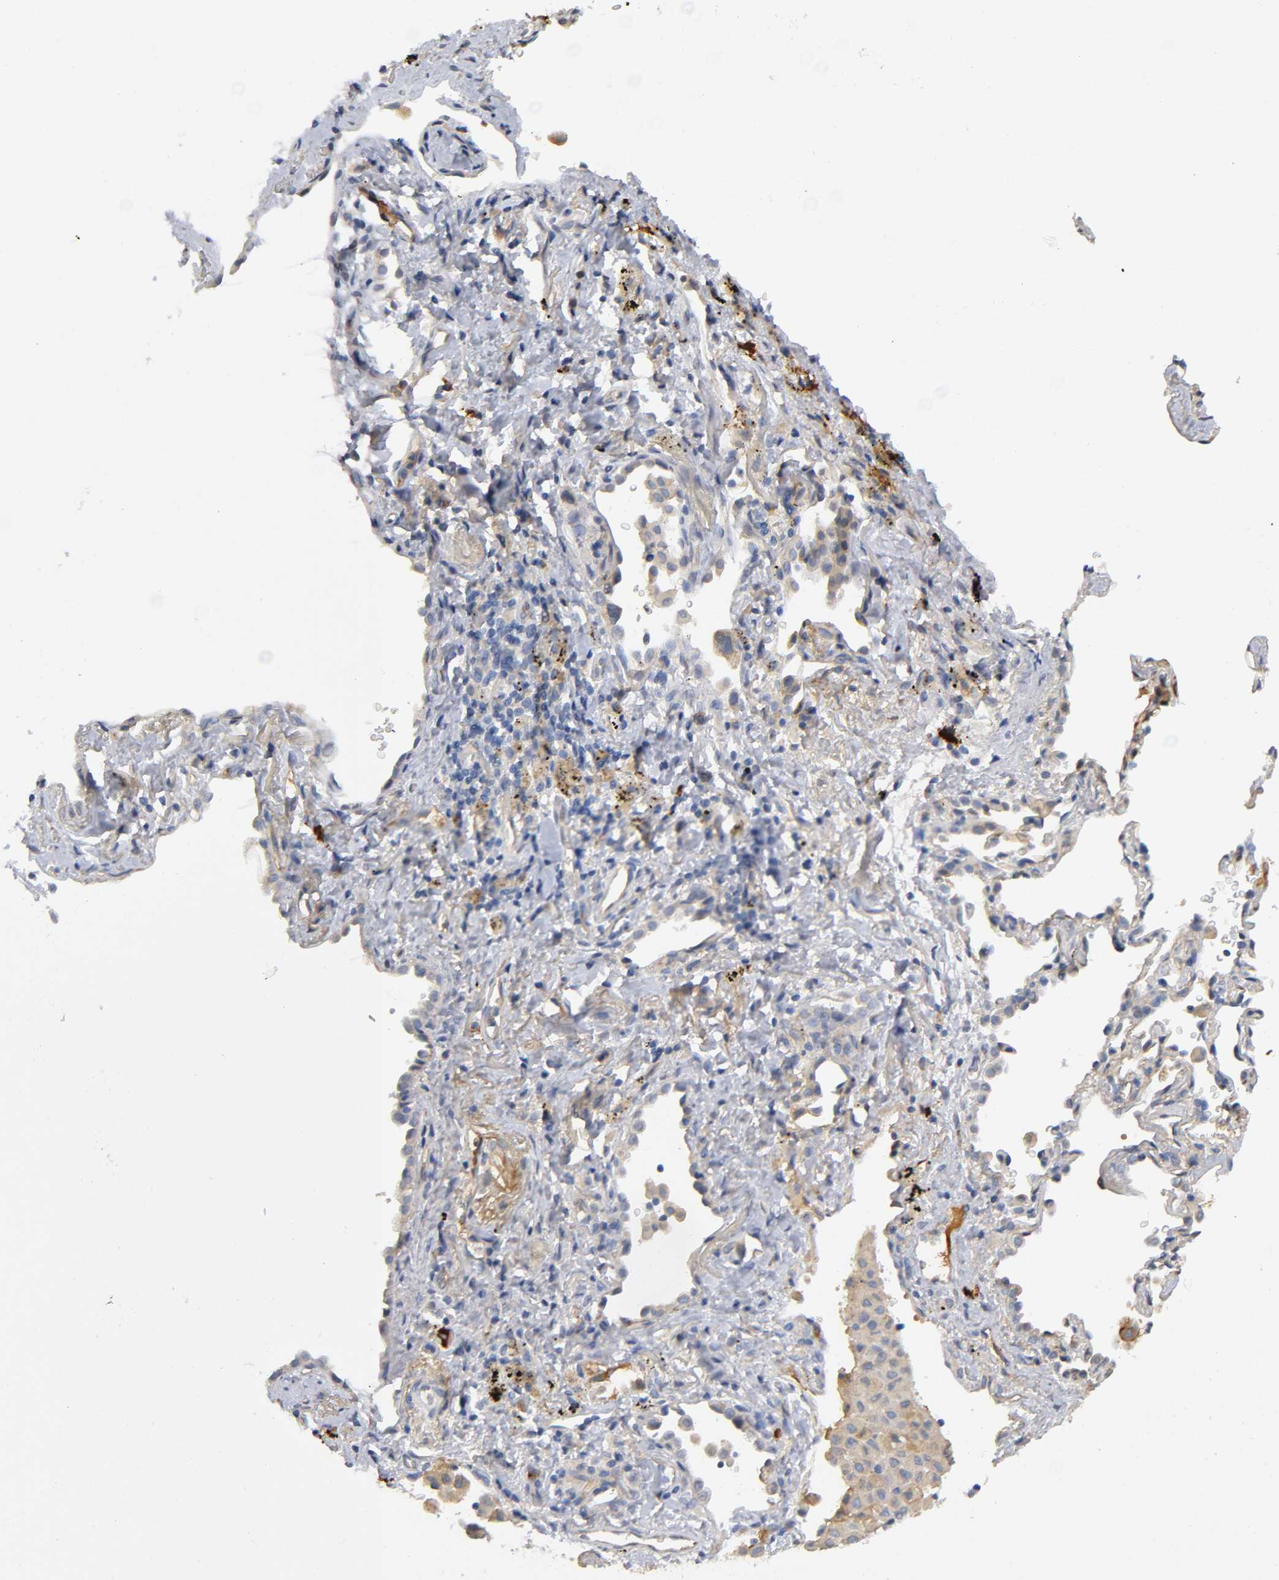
{"staining": {"intensity": "weak", "quantity": ">75%", "location": "cytoplasmic/membranous"}, "tissue": "lung cancer", "cell_type": "Tumor cells", "image_type": "cancer", "snomed": [{"axis": "morphology", "description": "Squamous cell carcinoma, NOS"}, {"axis": "topography", "description": "Lung"}], "caption": "Immunohistochemical staining of human lung squamous cell carcinoma shows low levels of weak cytoplasmic/membranous protein positivity in about >75% of tumor cells.", "gene": "NOVA1", "patient": {"sex": "female", "age": 67}}